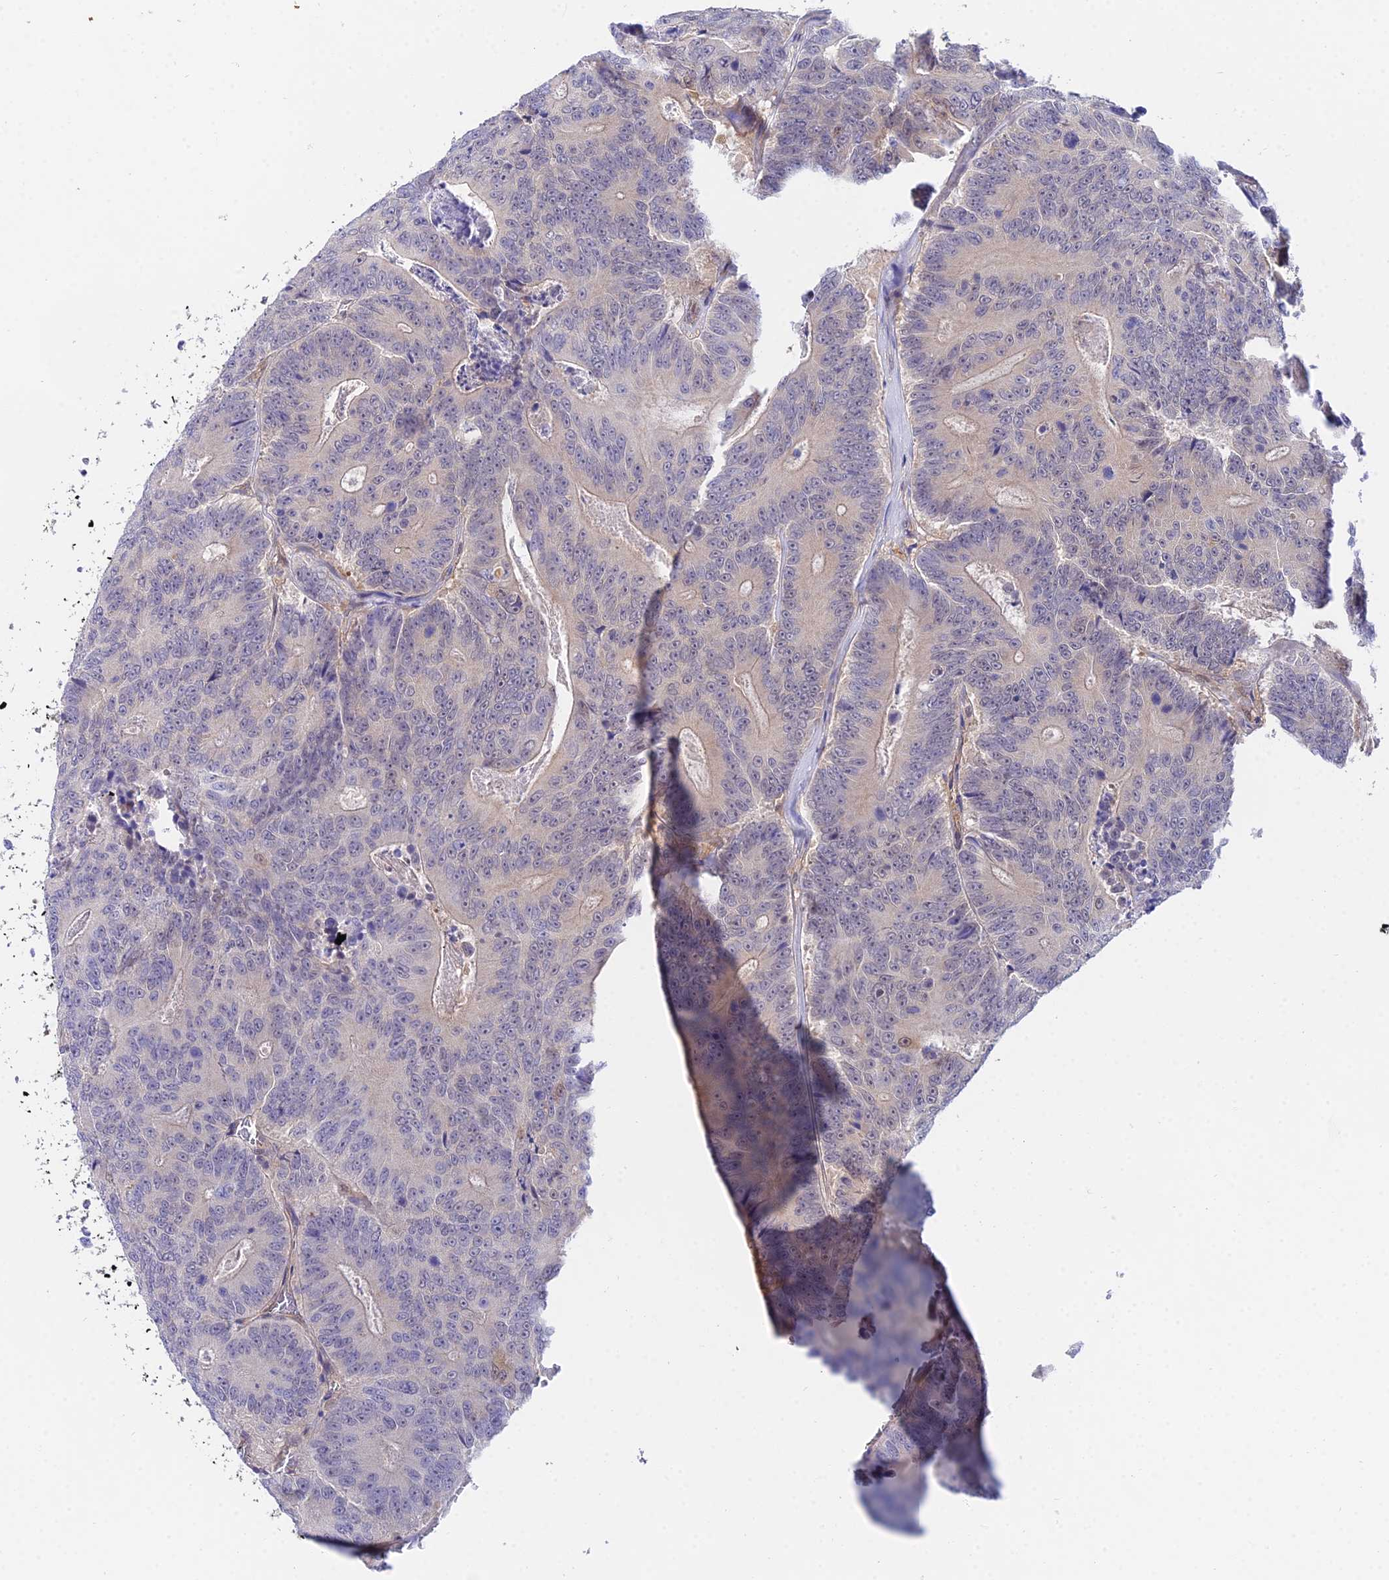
{"staining": {"intensity": "negative", "quantity": "none", "location": "none"}, "tissue": "colorectal cancer", "cell_type": "Tumor cells", "image_type": "cancer", "snomed": [{"axis": "morphology", "description": "Adenocarcinoma, NOS"}, {"axis": "topography", "description": "Colon"}], "caption": "A high-resolution micrograph shows immunohistochemistry (IHC) staining of colorectal adenocarcinoma, which demonstrates no significant staining in tumor cells.", "gene": "PPP2R2C", "patient": {"sex": "male", "age": 83}}